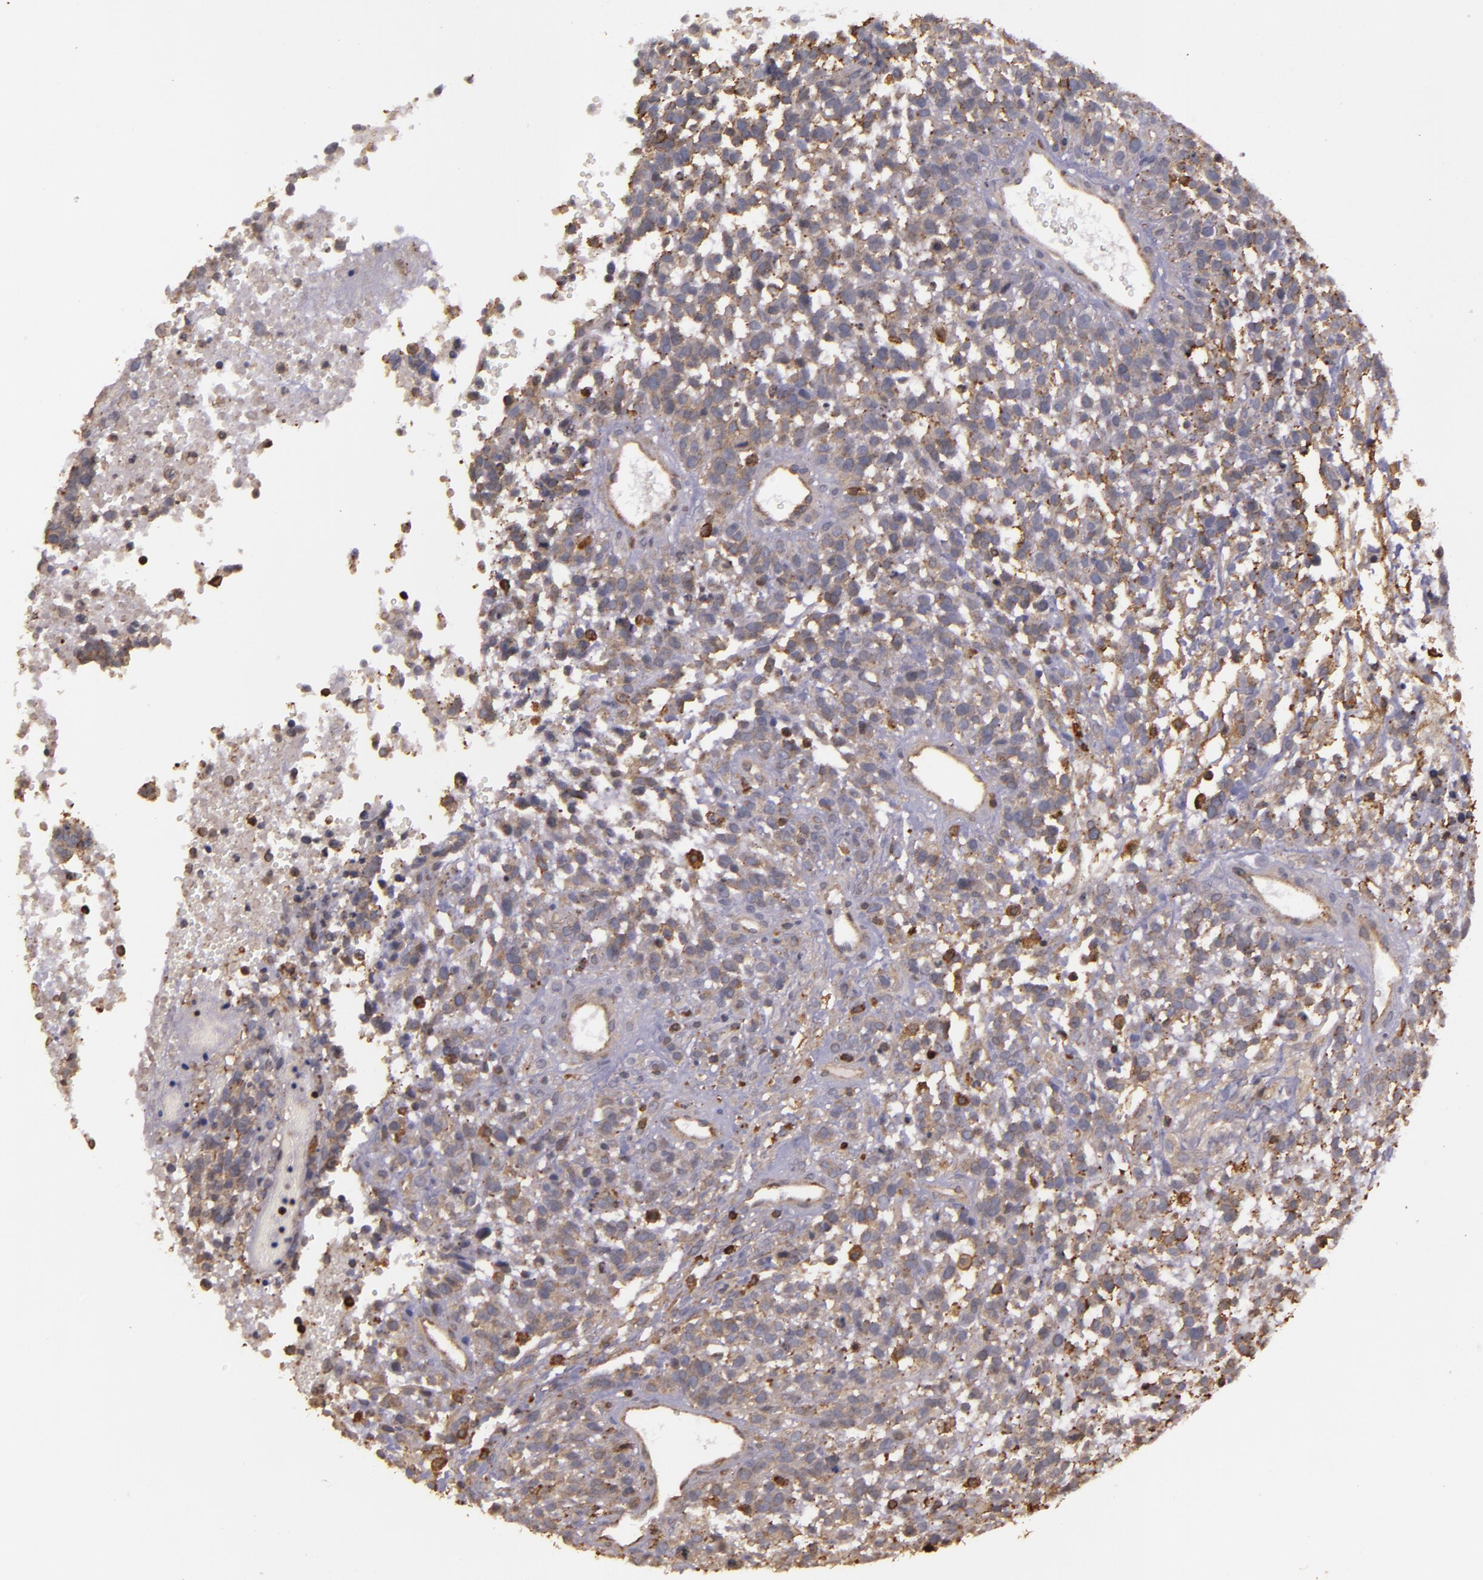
{"staining": {"intensity": "strong", "quantity": "25%-75%", "location": "cytoplasmic/membranous"}, "tissue": "glioma", "cell_type": "Tumor cells", "image_type": "cancer", "snomed": [{"axis": "morphology", "description": "Glioma, malignant, High grade"}, {"axis": "topography", "description": "Brain"}], "caption": "IHC (DAB) staining of human glioma shows strong cytoplasmic/membranous protein positivity in about 25%-75% of tumor cells.", "gene": "SLC9A3R1", "patient": {"sex": "male", "age": 66}}